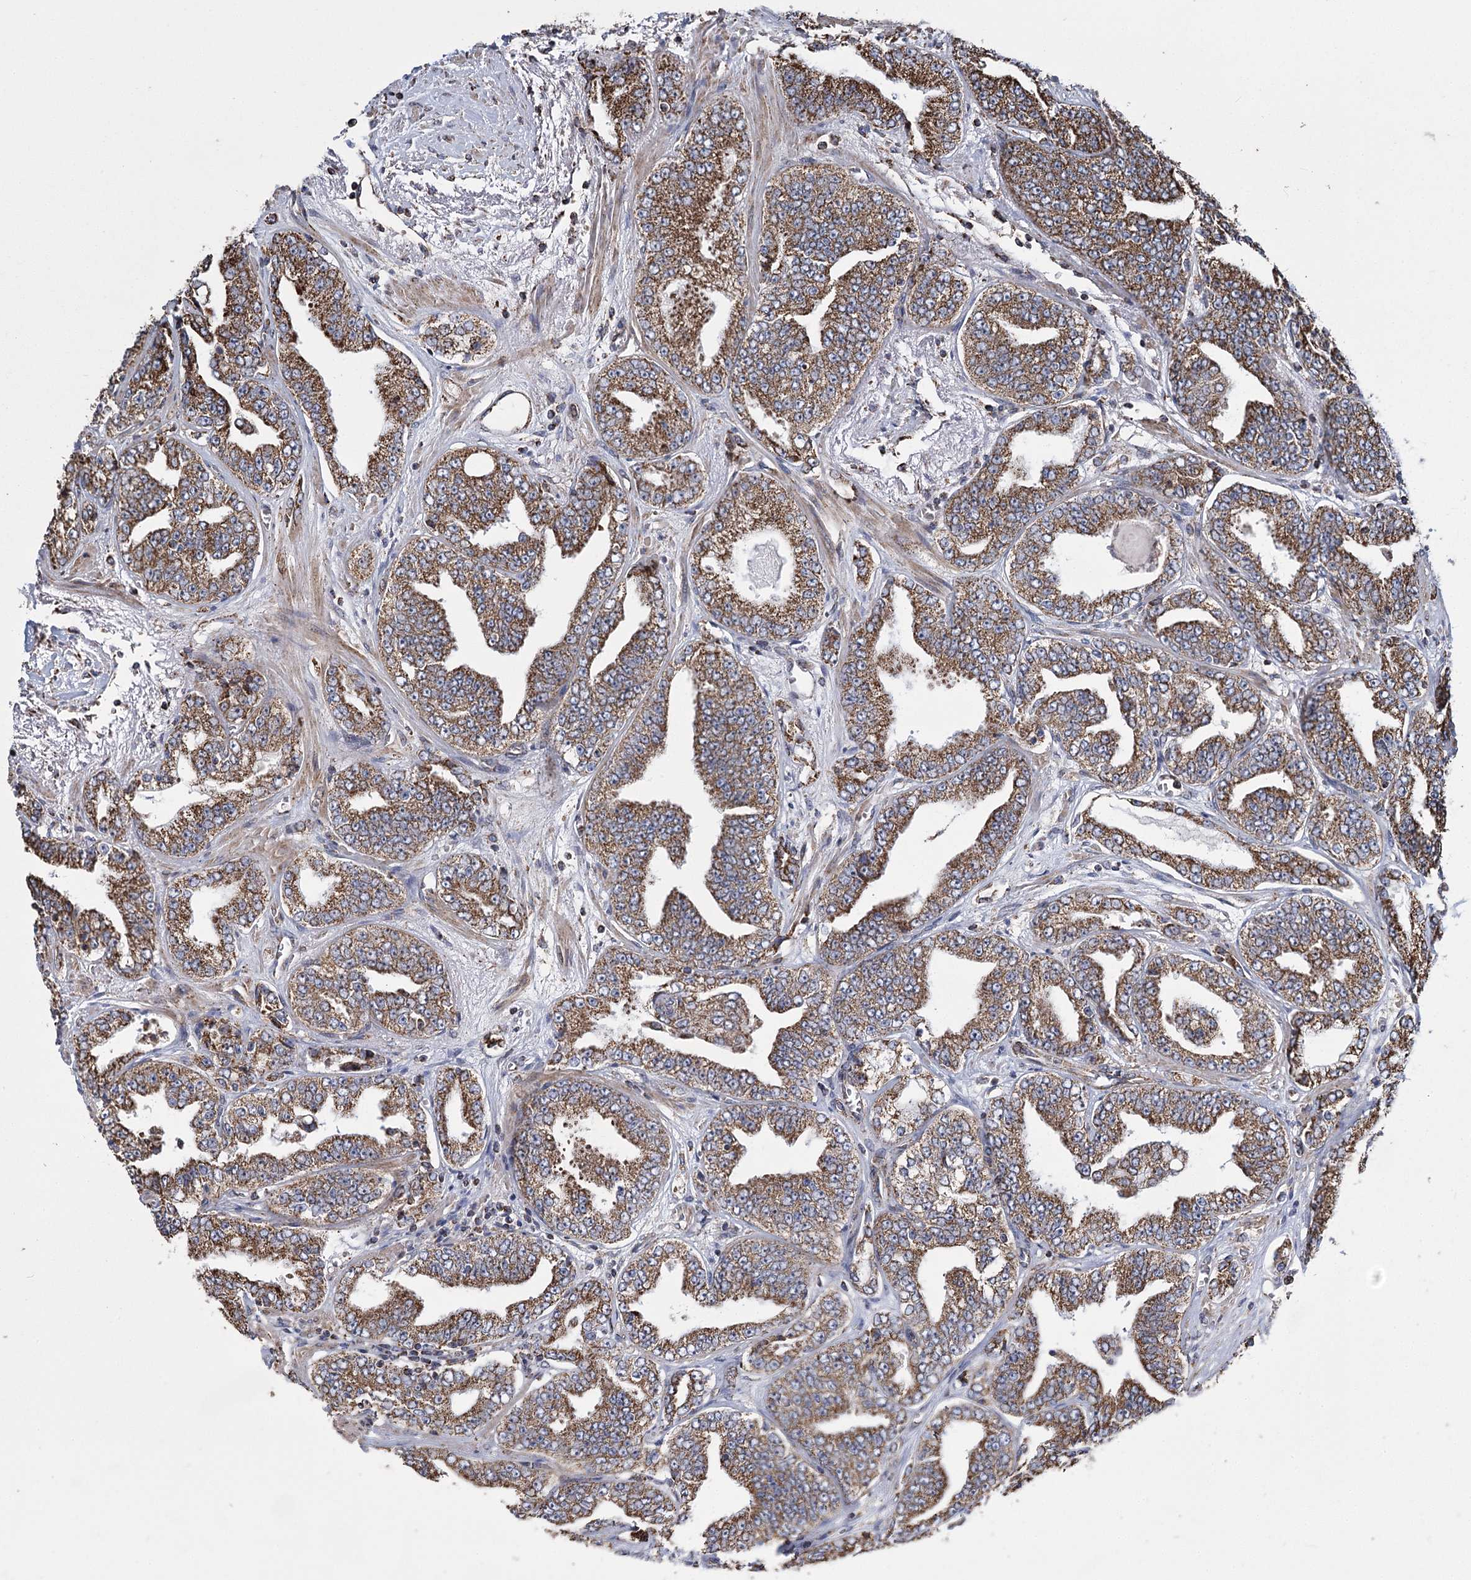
{"staining": {"intensity": "strong", "quantity": ">75%", "location": "cytoplasmic/membranous"}, "tissue": "prostate cancer", "cell_type": "Tumor cells", "image_type": "cancer", "snomed": [{"axis": "morphology", "description": "Adenocarcinoma, High grade"}, {"axis": "topography", "description": "Prostate"}], "caption": "Protein analysis of high-grade adenocarcinoma (prostate) tissue demonstrates strong cytoplasmic/membranous expression in approximately >75% of tumor cells.", "gene": "RANBP3L", "patient": {"sex": "male", "age": 71}}